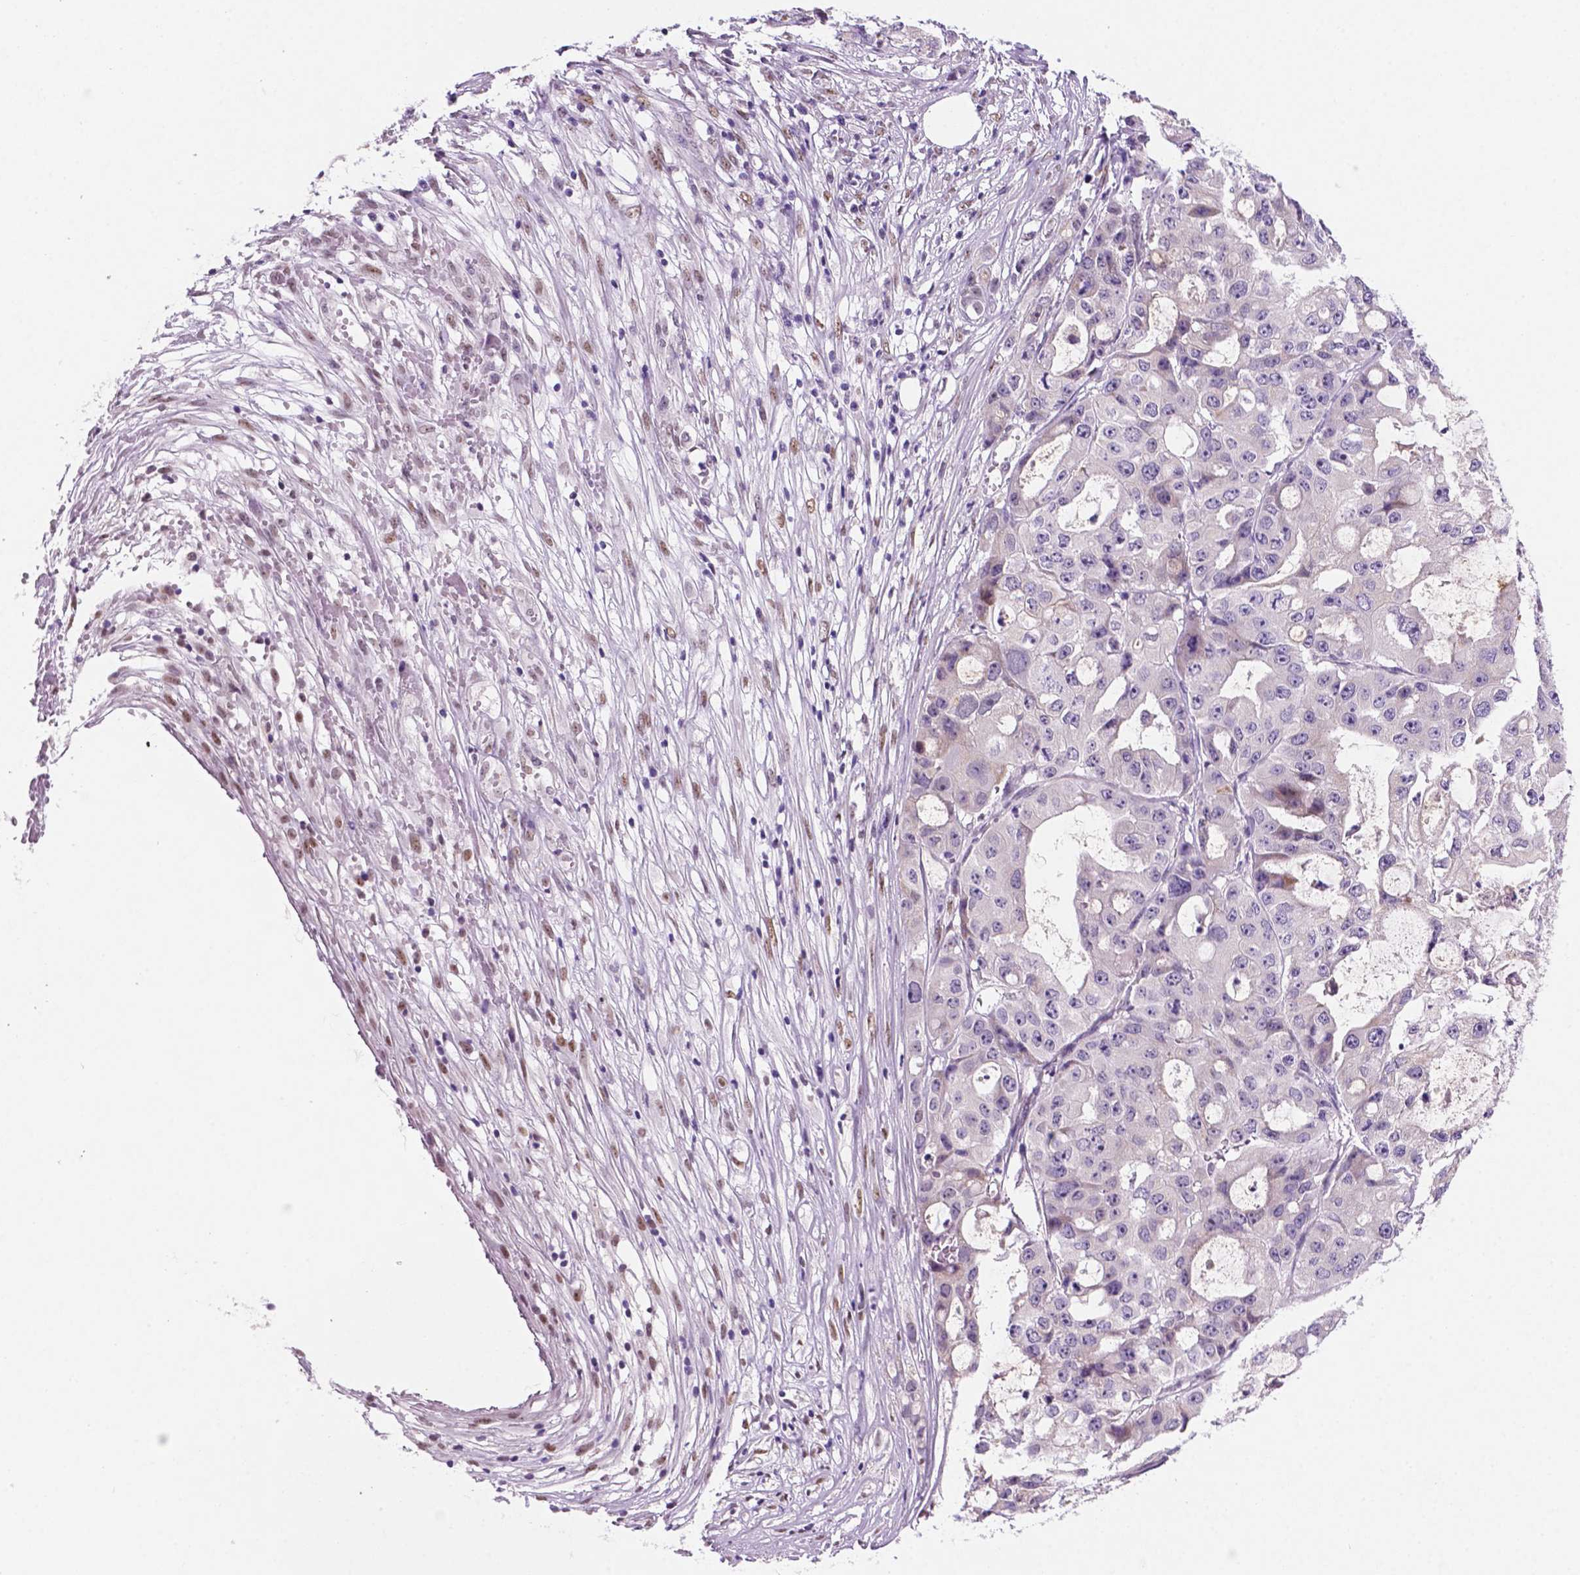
{"staining": {"intensity": "negative", "quantity": "none", "location": "none"}, "tissue": "ovarian cancer", "cell_type": "Tumor cells", "image_type": "cancer", "snomed": [{"axis": "morphology", "description": "Cystadenocarcinoma, serous, NOS"}, {"axis": "topography", "description": "Ovary"}], "caption": "IHC of human ovarian cancer (serous cystadenocarcinoma) exhibits no positivity in tumor cells.", "gene": "C18orf21", "patient": {"sex": "female", "age": 56}}